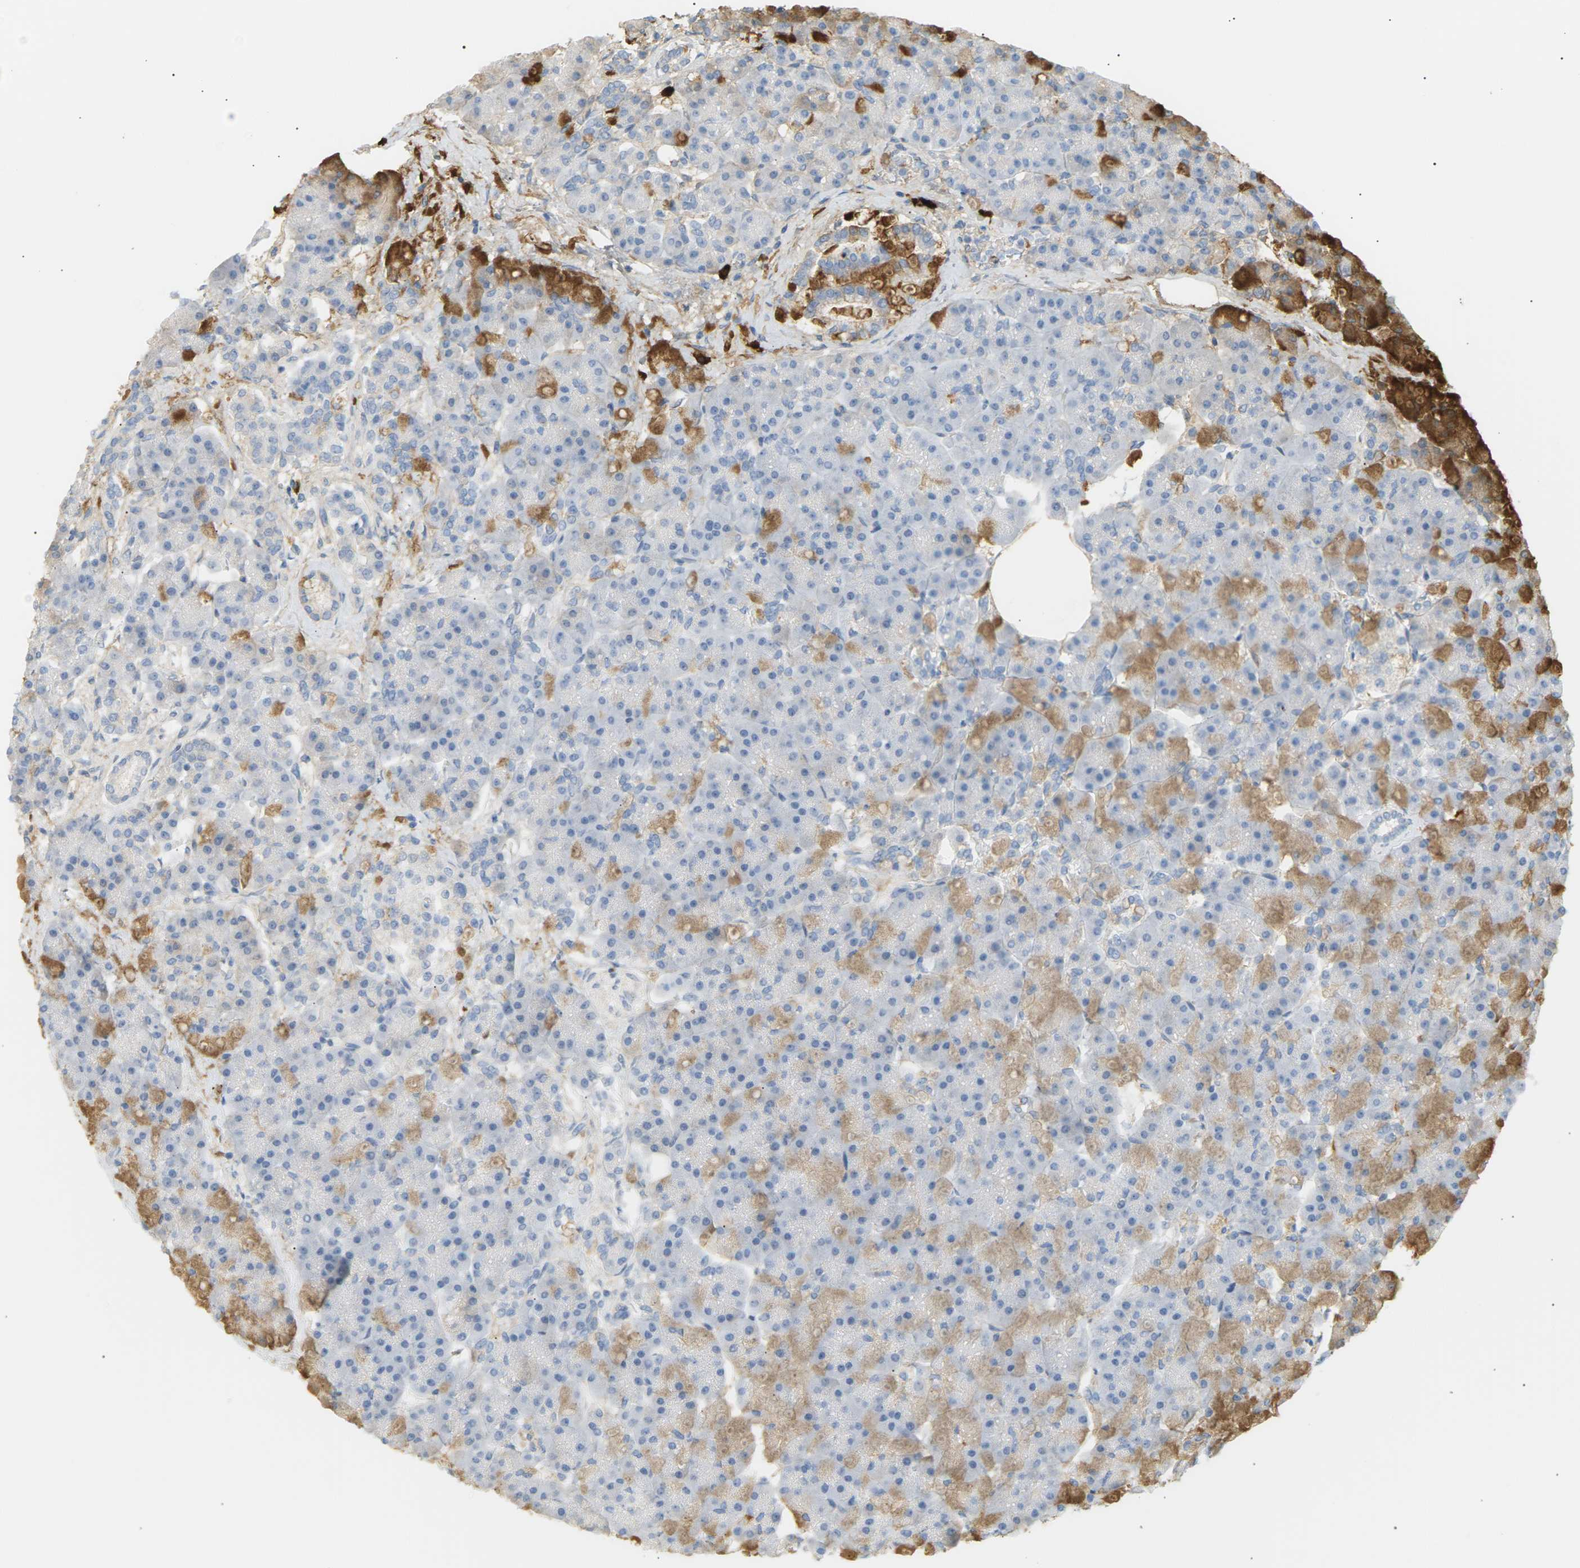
{"staining": {"intensity": "weak", "quantity": "<25%", "location": "cytoplasmic/membranous"}, "tissue": "pancreas", "cell_type": "Exocrine glandular cells", "image_type": "normal", "snomed": [{"axis": "morphology", "description": "Normal tissue, NOS"}, {"axis": "topography", "description": "Pancreas"}], "caption": "This is an immunohistochemistry image of unremarkable human pancreas. There is no staining in exocrine glandular cells.", "gene": "IGLC3", "patient": {"sex": "female", "age": 70}}